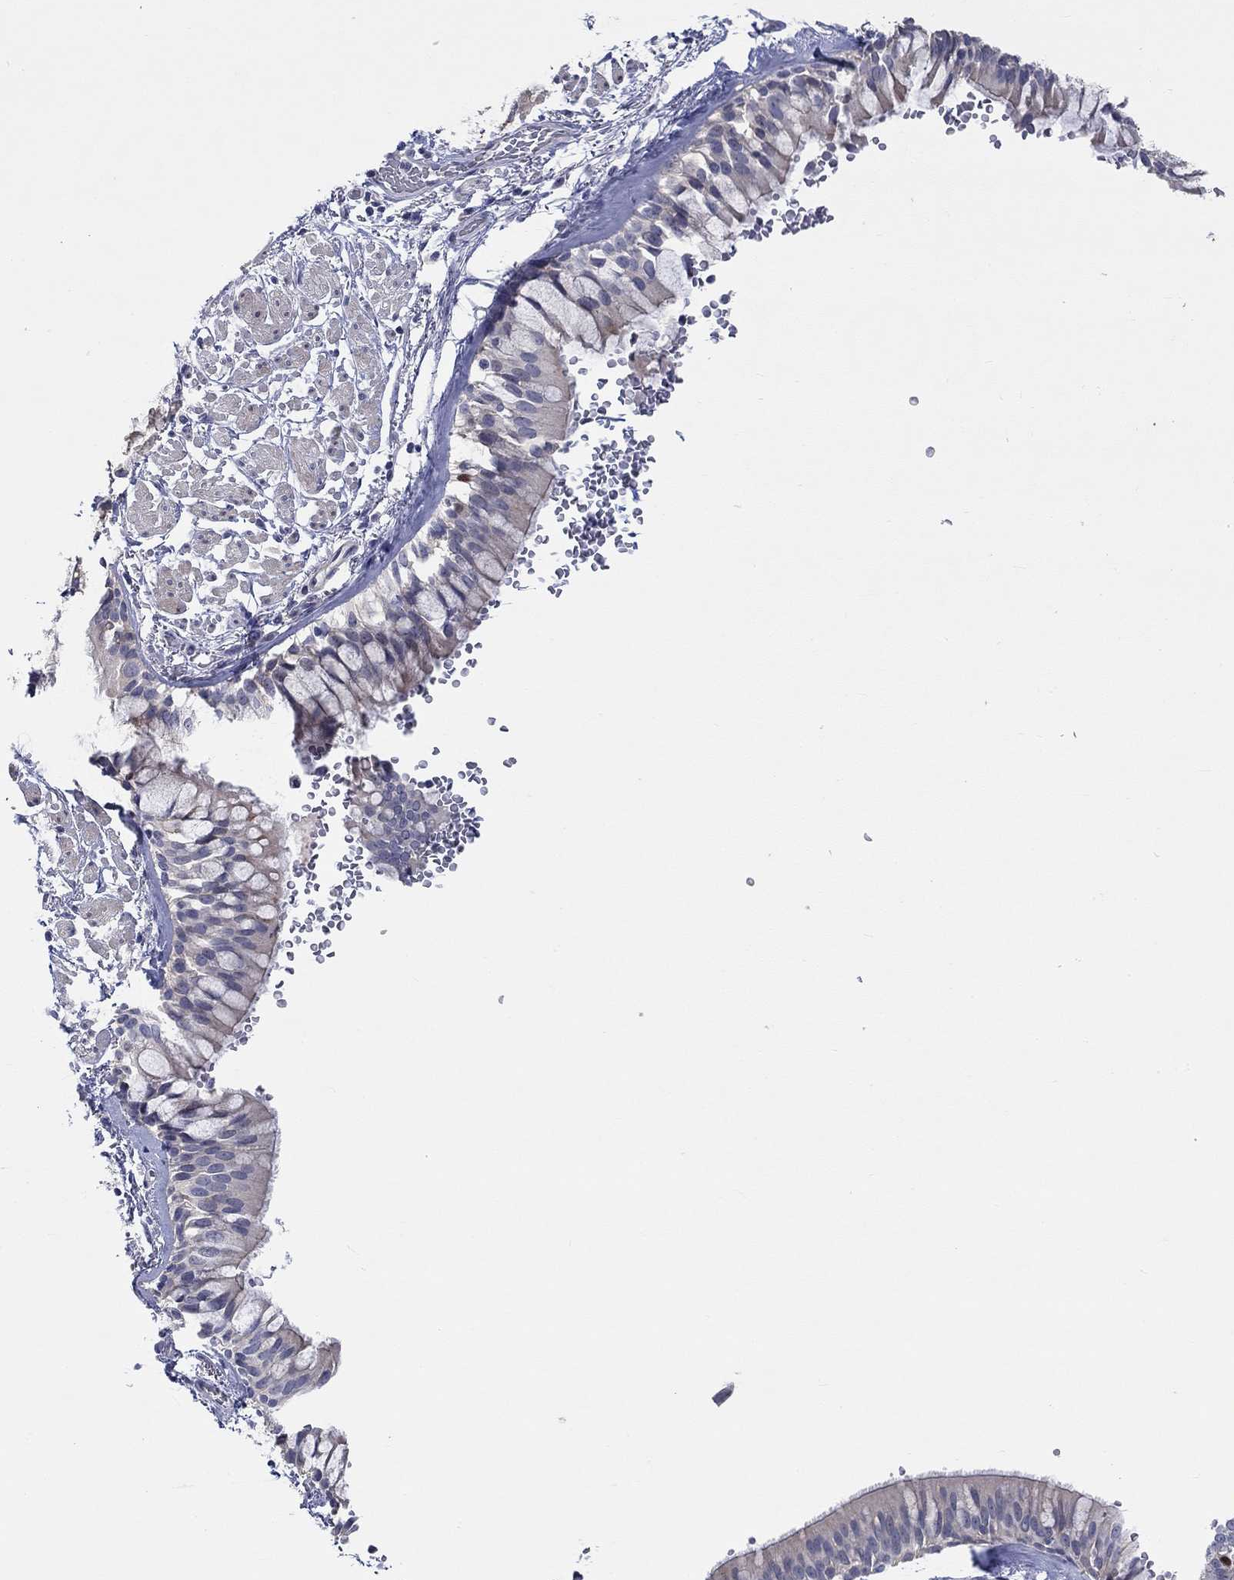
{"staining": {"intensity": "moderate", "quantity": "<25%", "location": "cytoplasmic/membranous,nuclear"}, "tissue": "bronchus", "cell_type": "Respiratory epithelial cells", "image_type": "normal", "snomed": [{"axis": "morphology", "description": "Normal tissue, NOS"}, {"axis": "topography", "description": "Bronchus"}, {"axis": "topography", "description": "Lung"}], "caption": "Bronchus stained with a brown dye displays moderate cytoplasmic/membranous,nuclear positive expression in approximately <25% of respiratory epithelial cells.", "gene": "PRC1", "patient": {"sex": "female", "age": 57}}